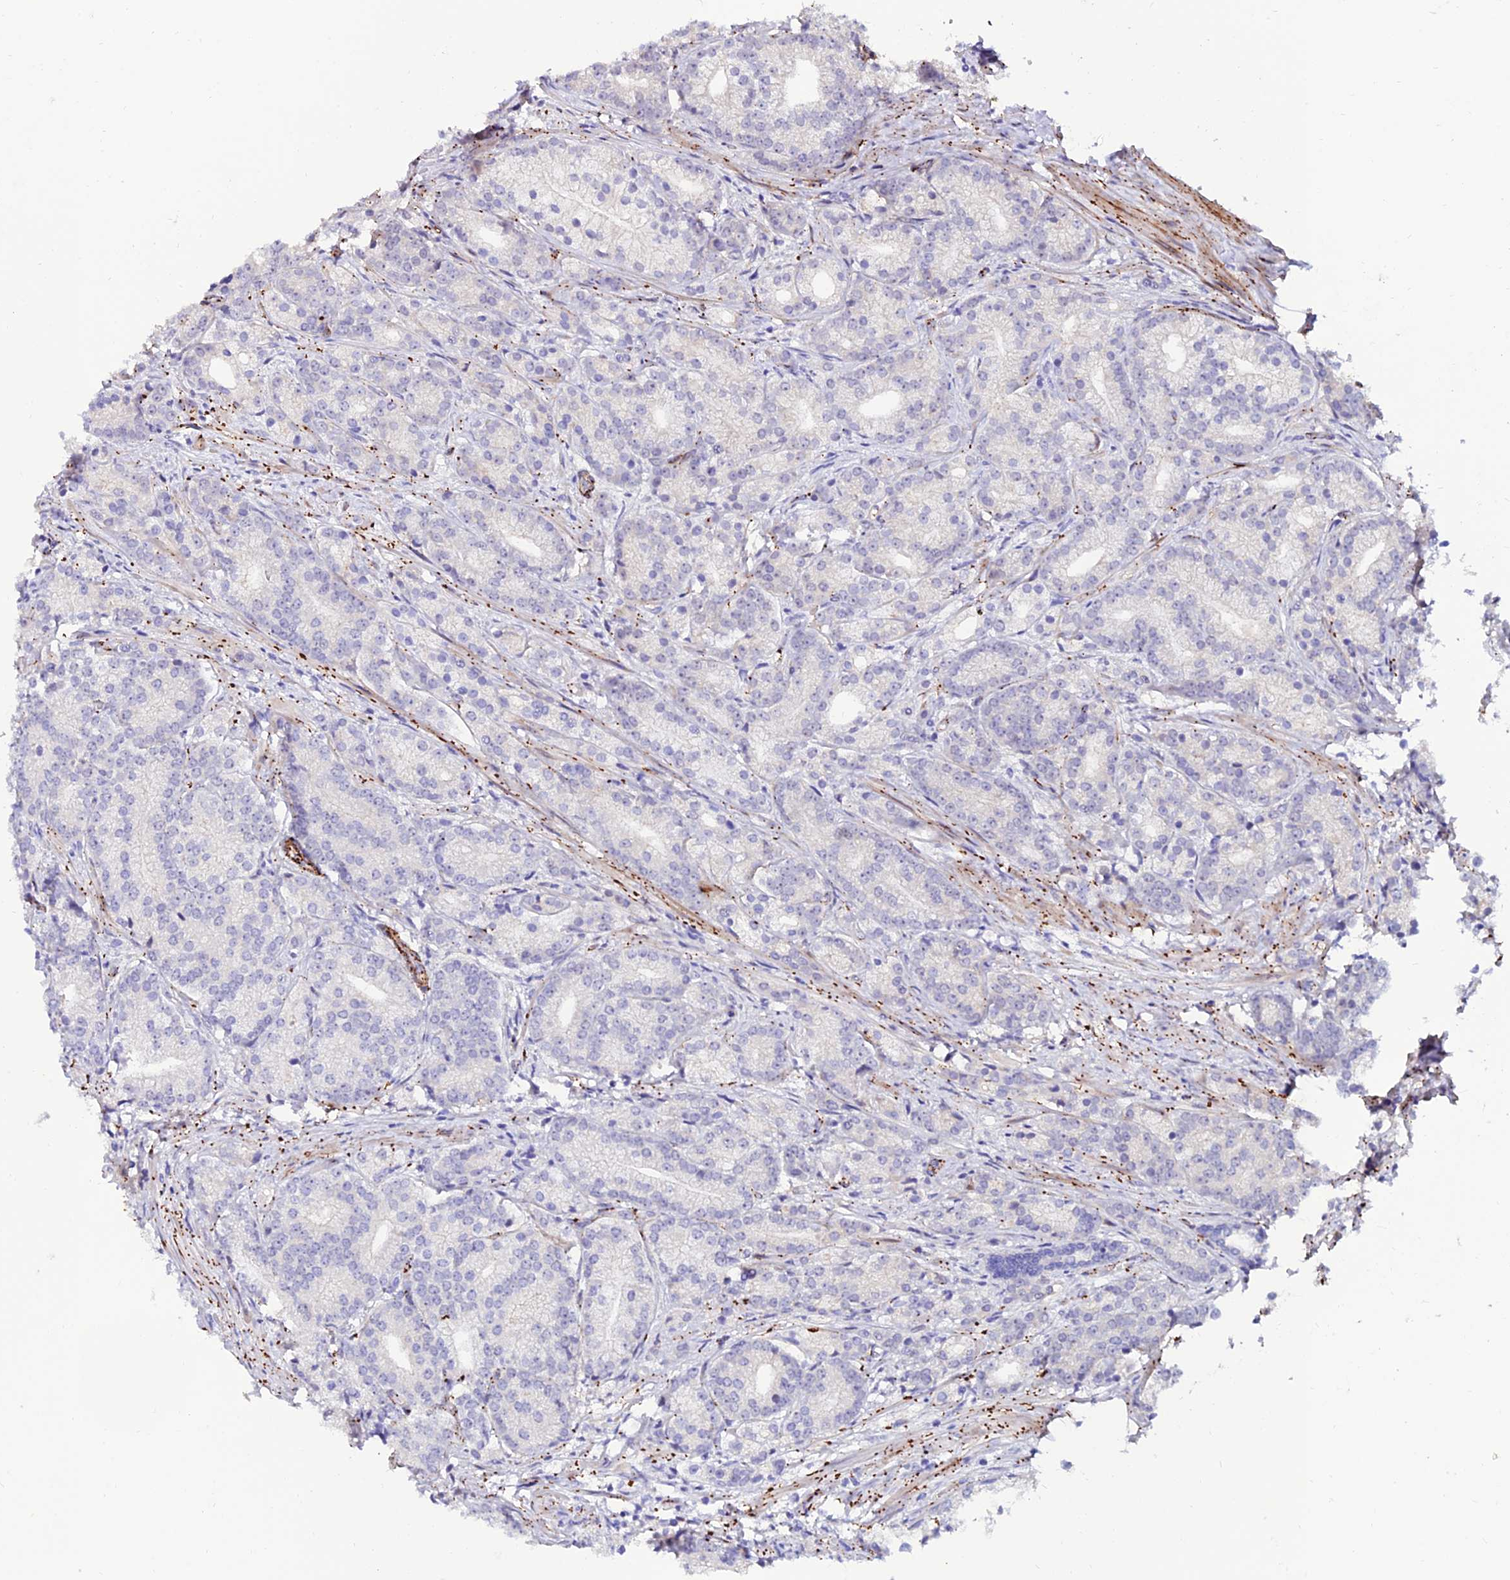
{"staining": {"intensity": "negative", "quantity": "none", "location": "none"}, "tissue": "prostate cancer", "cell_type": "Tumor cells", "image_type": "cancer", "snomed": [{"axis": "morphology", "description": "Adenocarcinoma, Low grade"}, {"axis": "topography", "description": "Prostate"}], "caption": "The micrograph shows no staining of tumor cells in low-grade adenocarcinoma (prostate).", "gene": "ALDH3B2", "patient": {"sex": "male", "age": 71}}